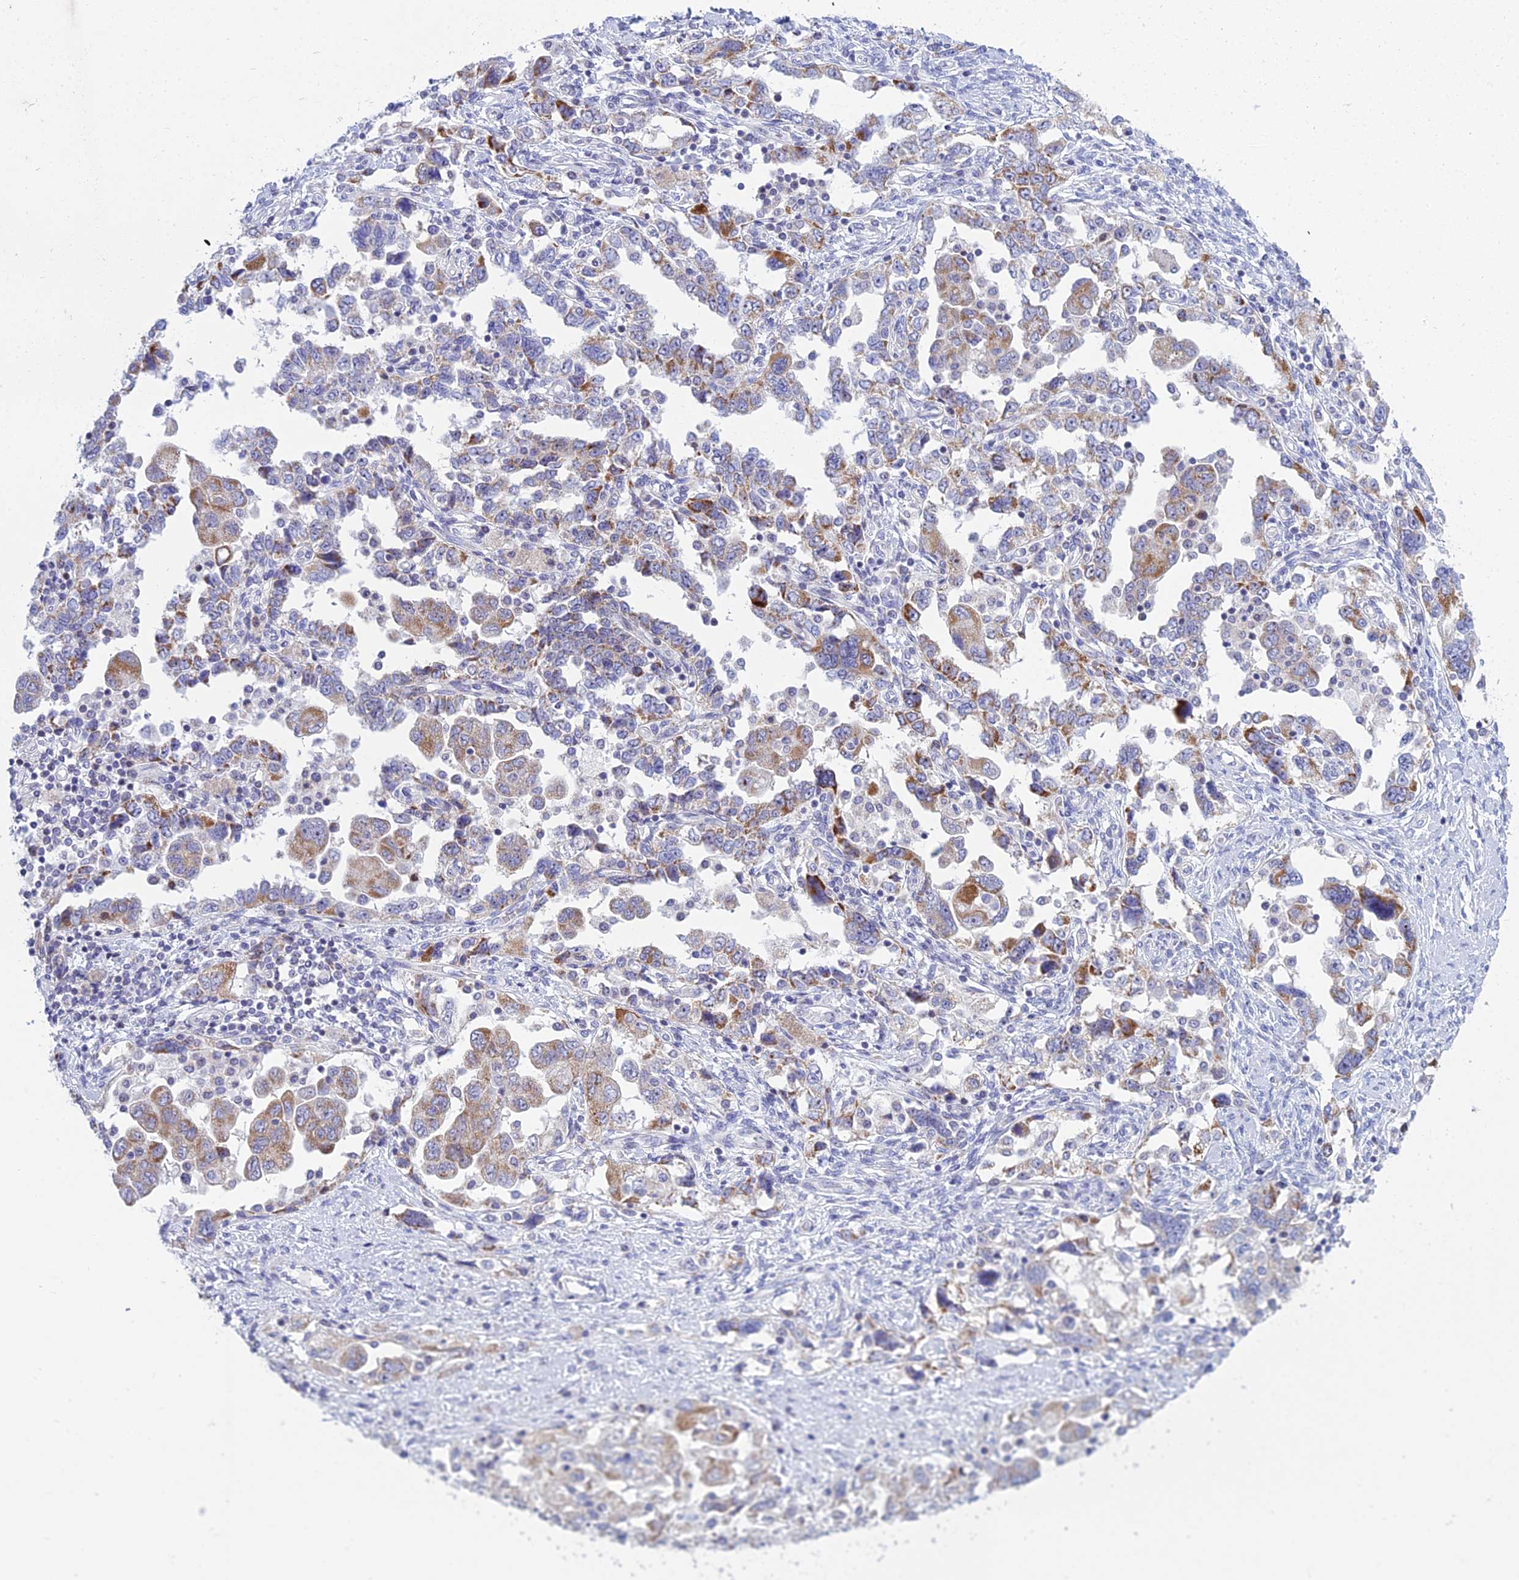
{"staining": {"intensity": "moderate", "quantity": "25%-75%", "location": "cytoplasmic/membranous"}, "tissue": "ovarian cancer", "cell_type": "Tumor cells", "image_type": "cancer", "snomed": [{"axis": "morphology", "description": "Carcinoma, NOS"}, {"axis": "morphology", "description": "Cystadenocarcinoma, serous, NOS"}, {"axis": "topography", "description": "Ovary"}], "caption": "Ovarian serous cystadenocarcinoma stained with a protein marker reveals moderate staining in tumor cells.", "gene": "PRR13", "patient": {"sex": "female", "age": 69}}